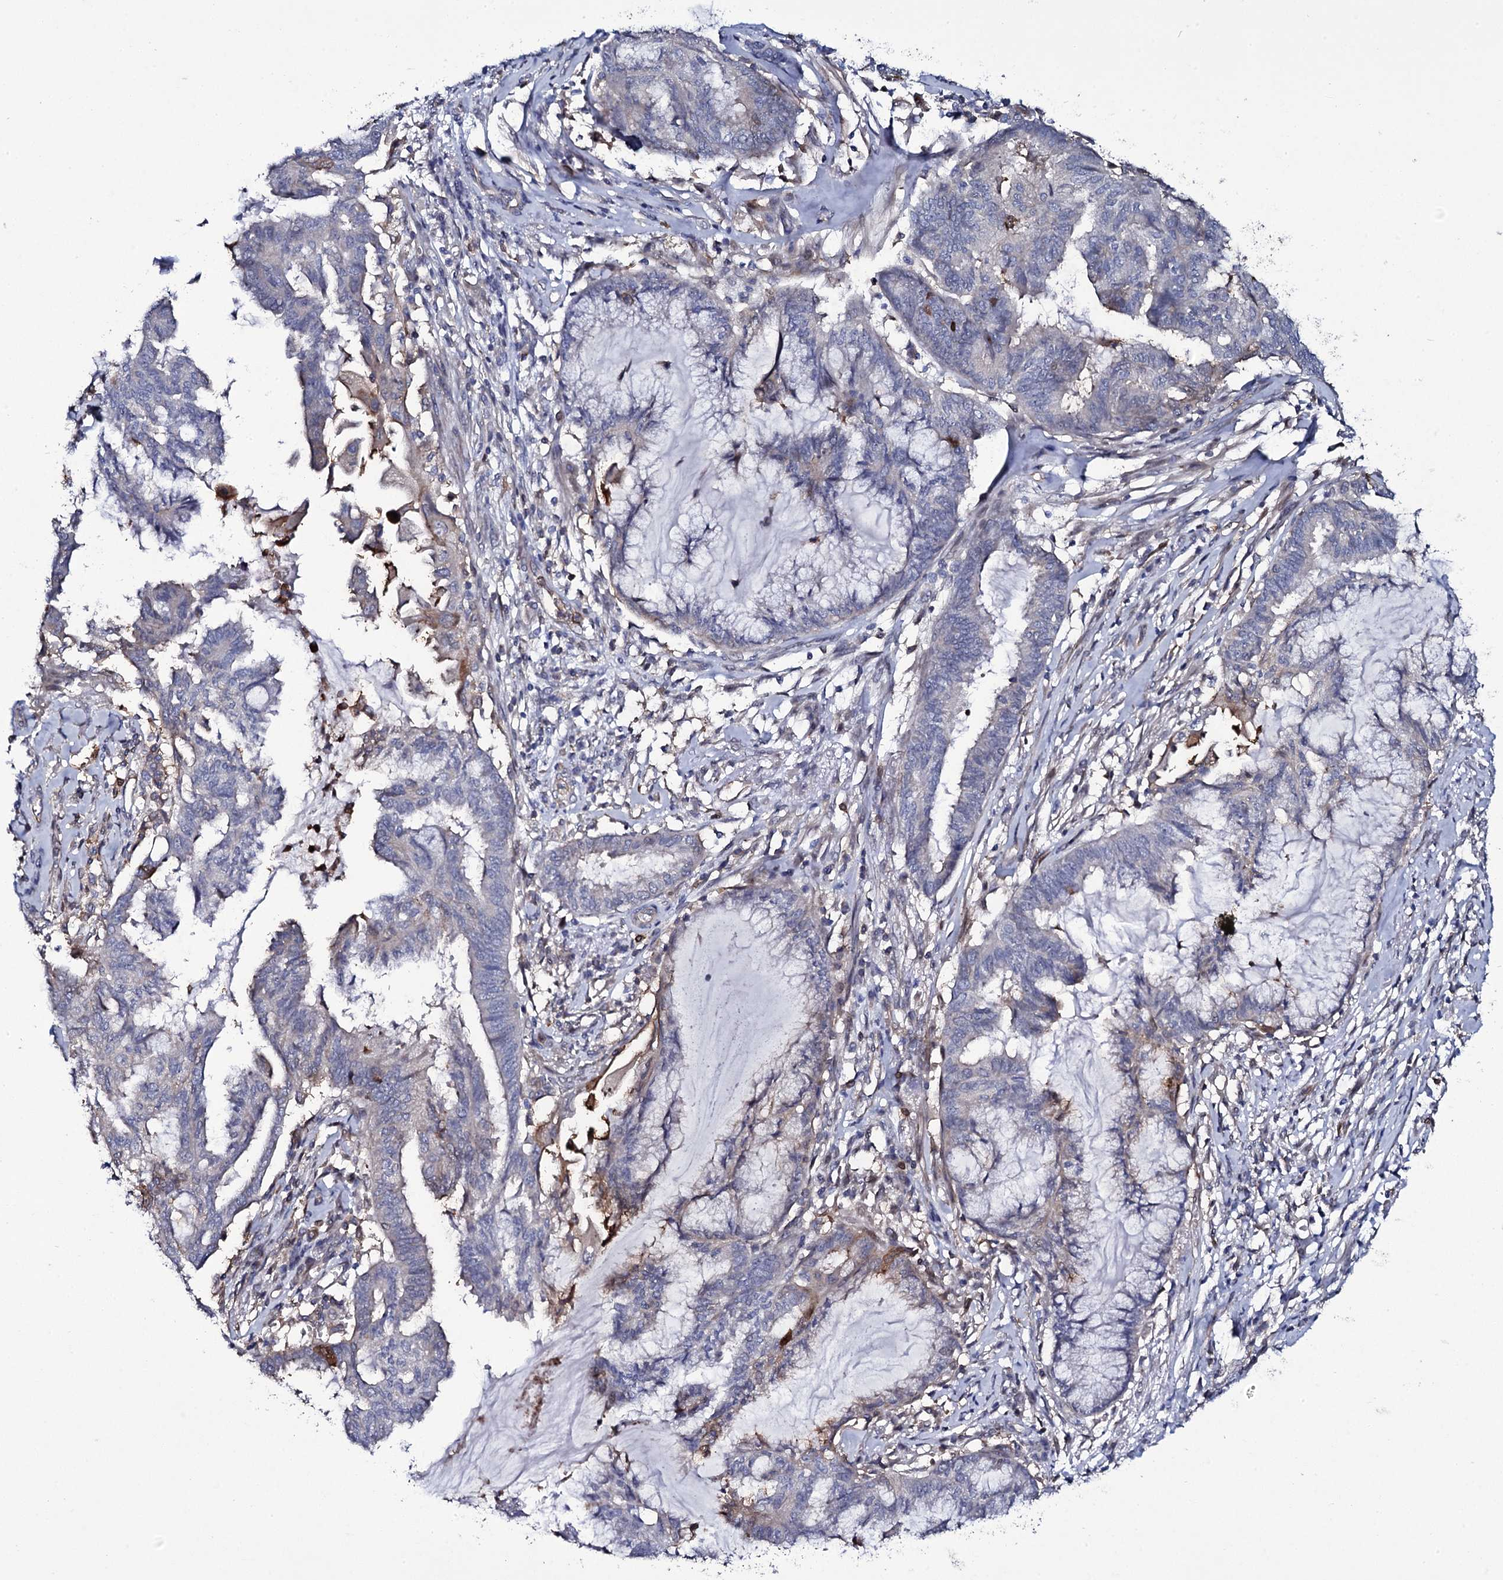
{"staining": {"intensity": "weak", "quantity": "<25%", "location": "cytoplasmic/membranous"}, "tissue": "endometrial cancer", "cell_type": "Tumor cells", "image_type": "cancer", "snomed": [{"axis": "morphology", "description": "Adenocarcinoma, NOS"}, {"axis": "topography", "description": "Endometrium"}], "caption": "An IHC histopathology image of endometrial adenocarcinoma is shown. There is no staining in tumor cells of endometrial adenocarcinoma.", "gene": "TTC23", "patient": {"sex": "female", "age": 86}}